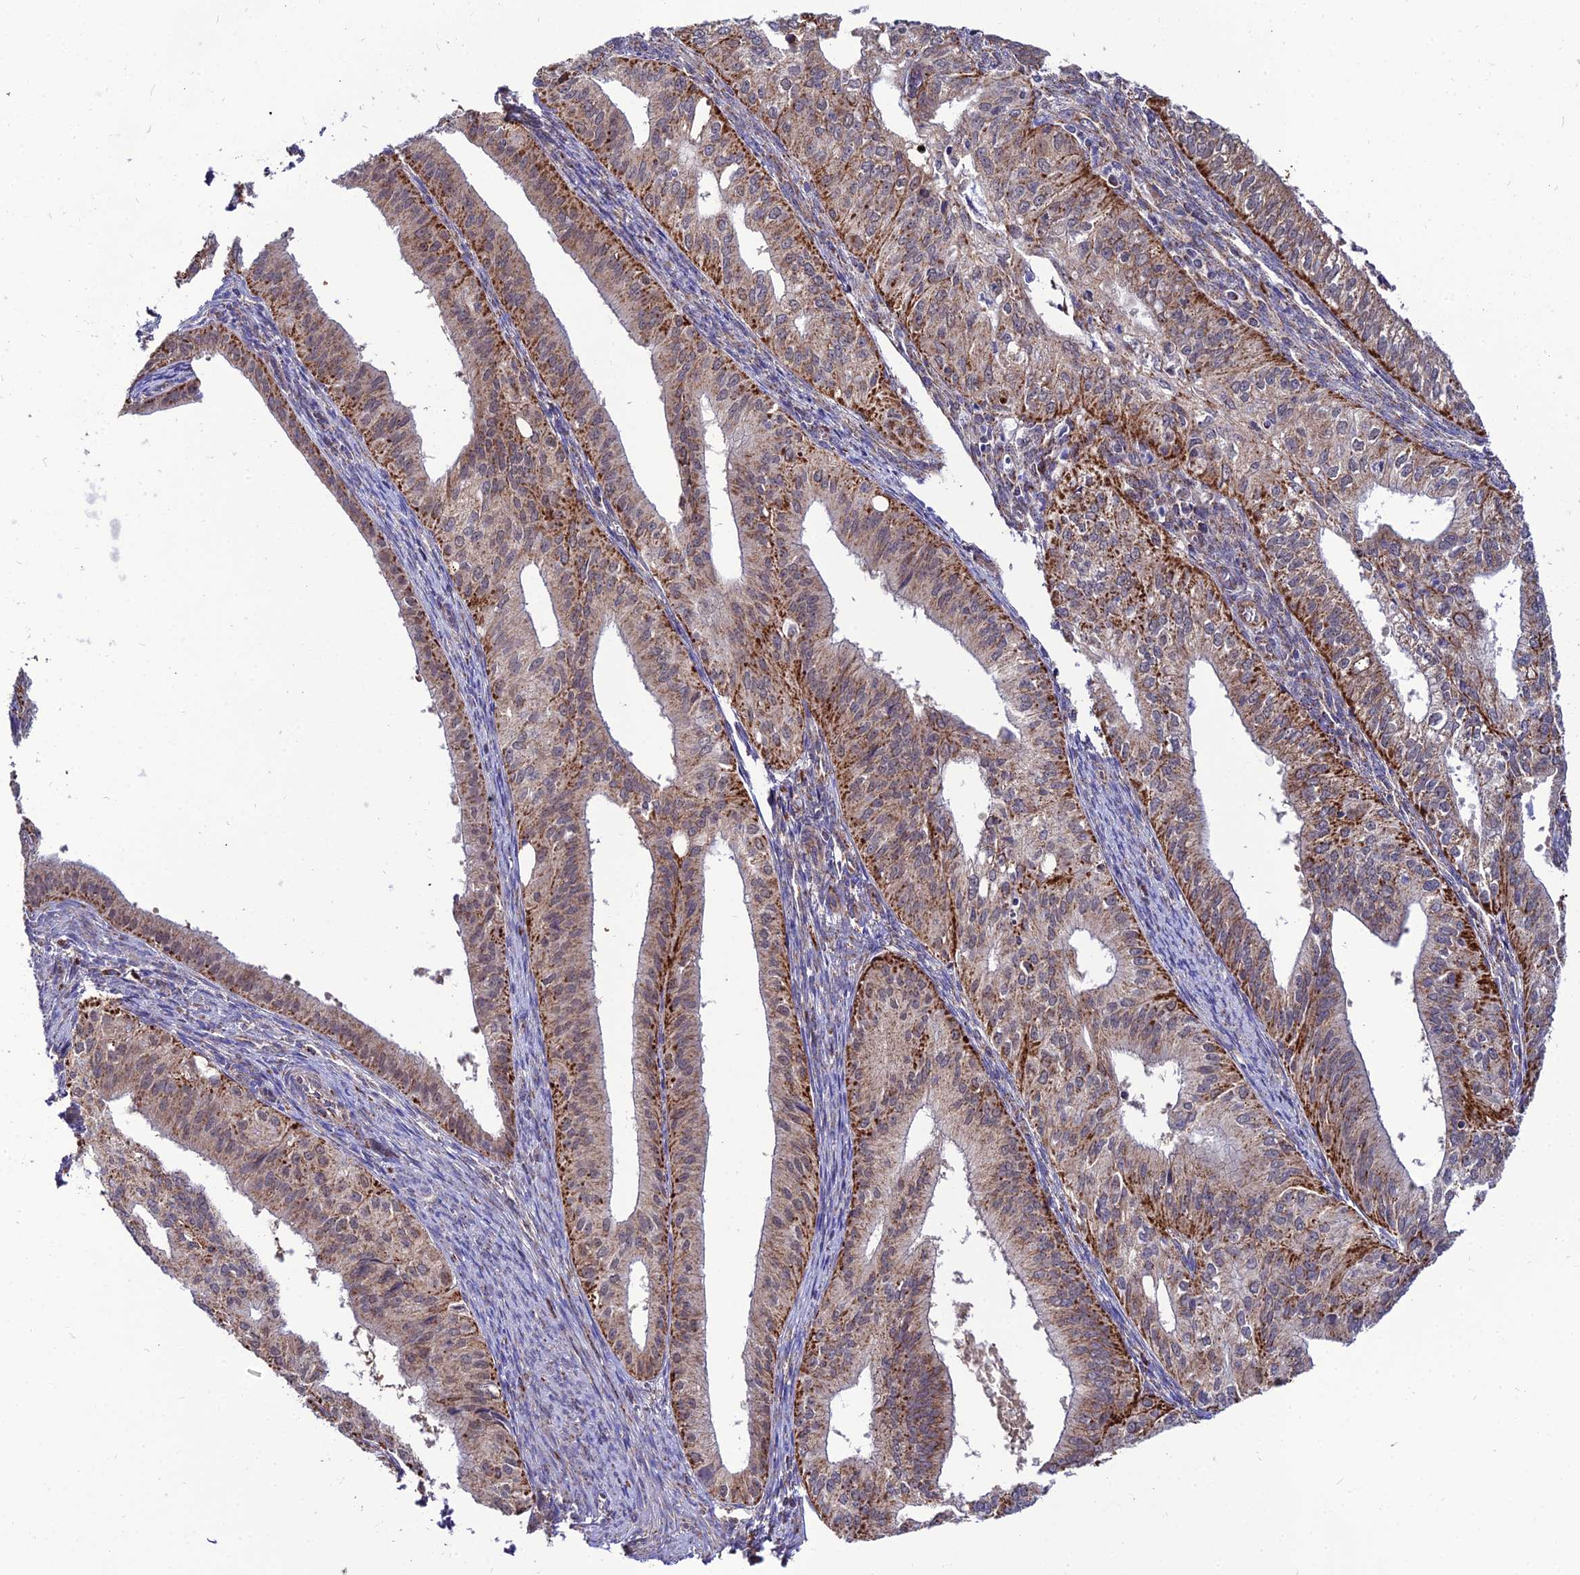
{"staining": {"intensity": "moderate", "quantity": ">75%", "location": "cytoplasmic/membranous"}, "tissue": "endometrial cancer", "cell_type": "Tumor cells", "image_type": "cancer", "snomed": [{"axis": "morphology", "description": "Adenocarcinoma, NOS"}, {"axis": "topography", "description": "Endometrium"}], "caption": "The photomicrograph reveals a brown stain indicating the presence of a protein in the cytoplasmic/membranous of tumor cells in adenocarcinoma (endometrial). The protein of interest is stained brown, and the nuclei are stained in blue (DAB (3,3'-diaminobenzidine) IHC with brightfield microscopy, high magnification).", "gene": "PSMD2", "patient": {"sex": "female", "age": 50}}